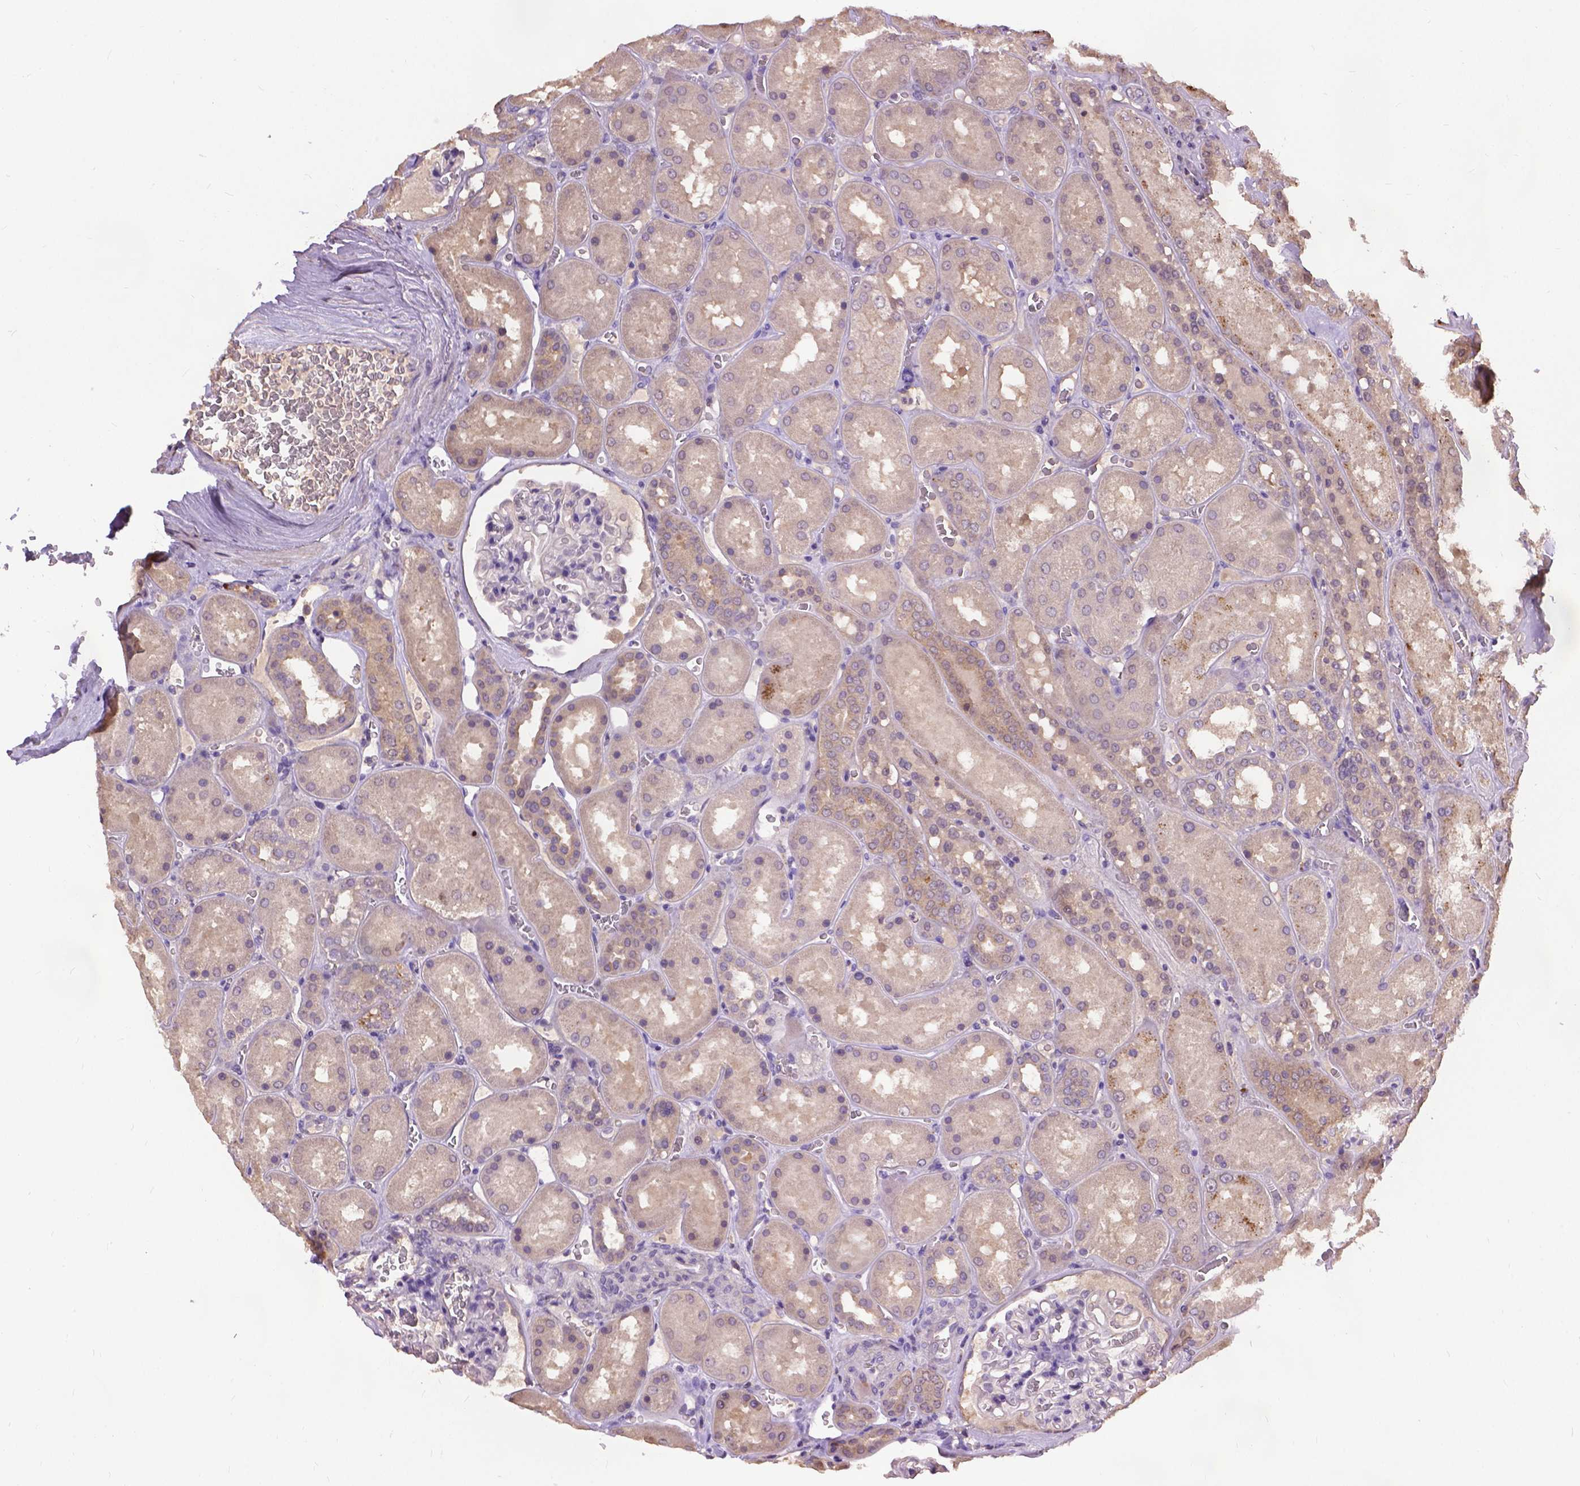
{"staining": {"intensity": "negative", "quantity": "none", "location": "none"}, "tissue": "kidney", "cell_type": "Cells in glomeruli", "image_type": "normal", "snomed": [{"axis": "morphology", "description": "Normal tissue, NOS"}, {"axis": "topography", "description": "Kidney"}], "caption": "Immunohistochemistry (IHC) photomicrograph of normal kidney: human kidney stained with DAB (3,3'-diaminobenzidine) demonstrates no significant protein expression in cells in glomeruli. Brightfield microscopy of immunohistochemistry (IHC) stained with DAB (3,3'-diaminobenzidine) (brown) and hematoxylin (blue), captured at high magnification.", "gene": "ZNF337", "patient": {"sex": "male", "age": 73}}